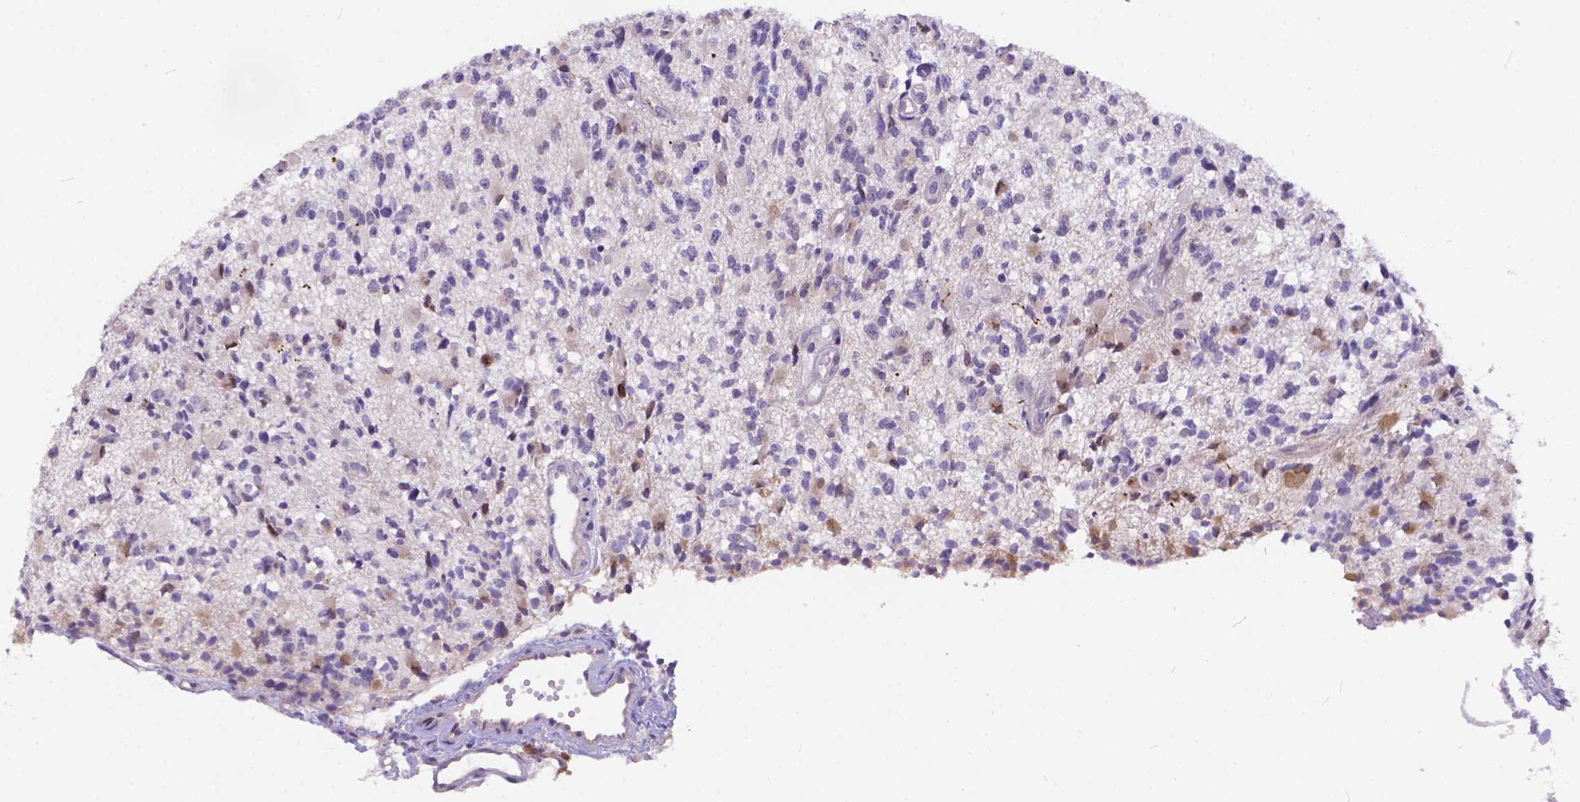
{"staining": {"intensity": "negative", "quantity": "none", "location": "none"}, "tissue": "glioma", "cell_type": "Tumor cells", "image_type": "cancer", "snomed": [{"axis": "morphology", "description": "Glioma, malignant, High grade"}, {"axis": "topography", "description": "Brain"}], "caption": "This histopathology image is of glioma stained with immunohistochemistry to label a protein in brown with the nuclei are counter-stained blue. There is no positivity in tumor cells. (Stains: DAB (3,3'-diaminobenzidine) immunohistochemistry (IHC) with hematoxylin counter stain, Microscopy: brightfield microscopy at high magnification).", "gene": "DLEC1", "patient": {"sex": "female", "age": 63}}